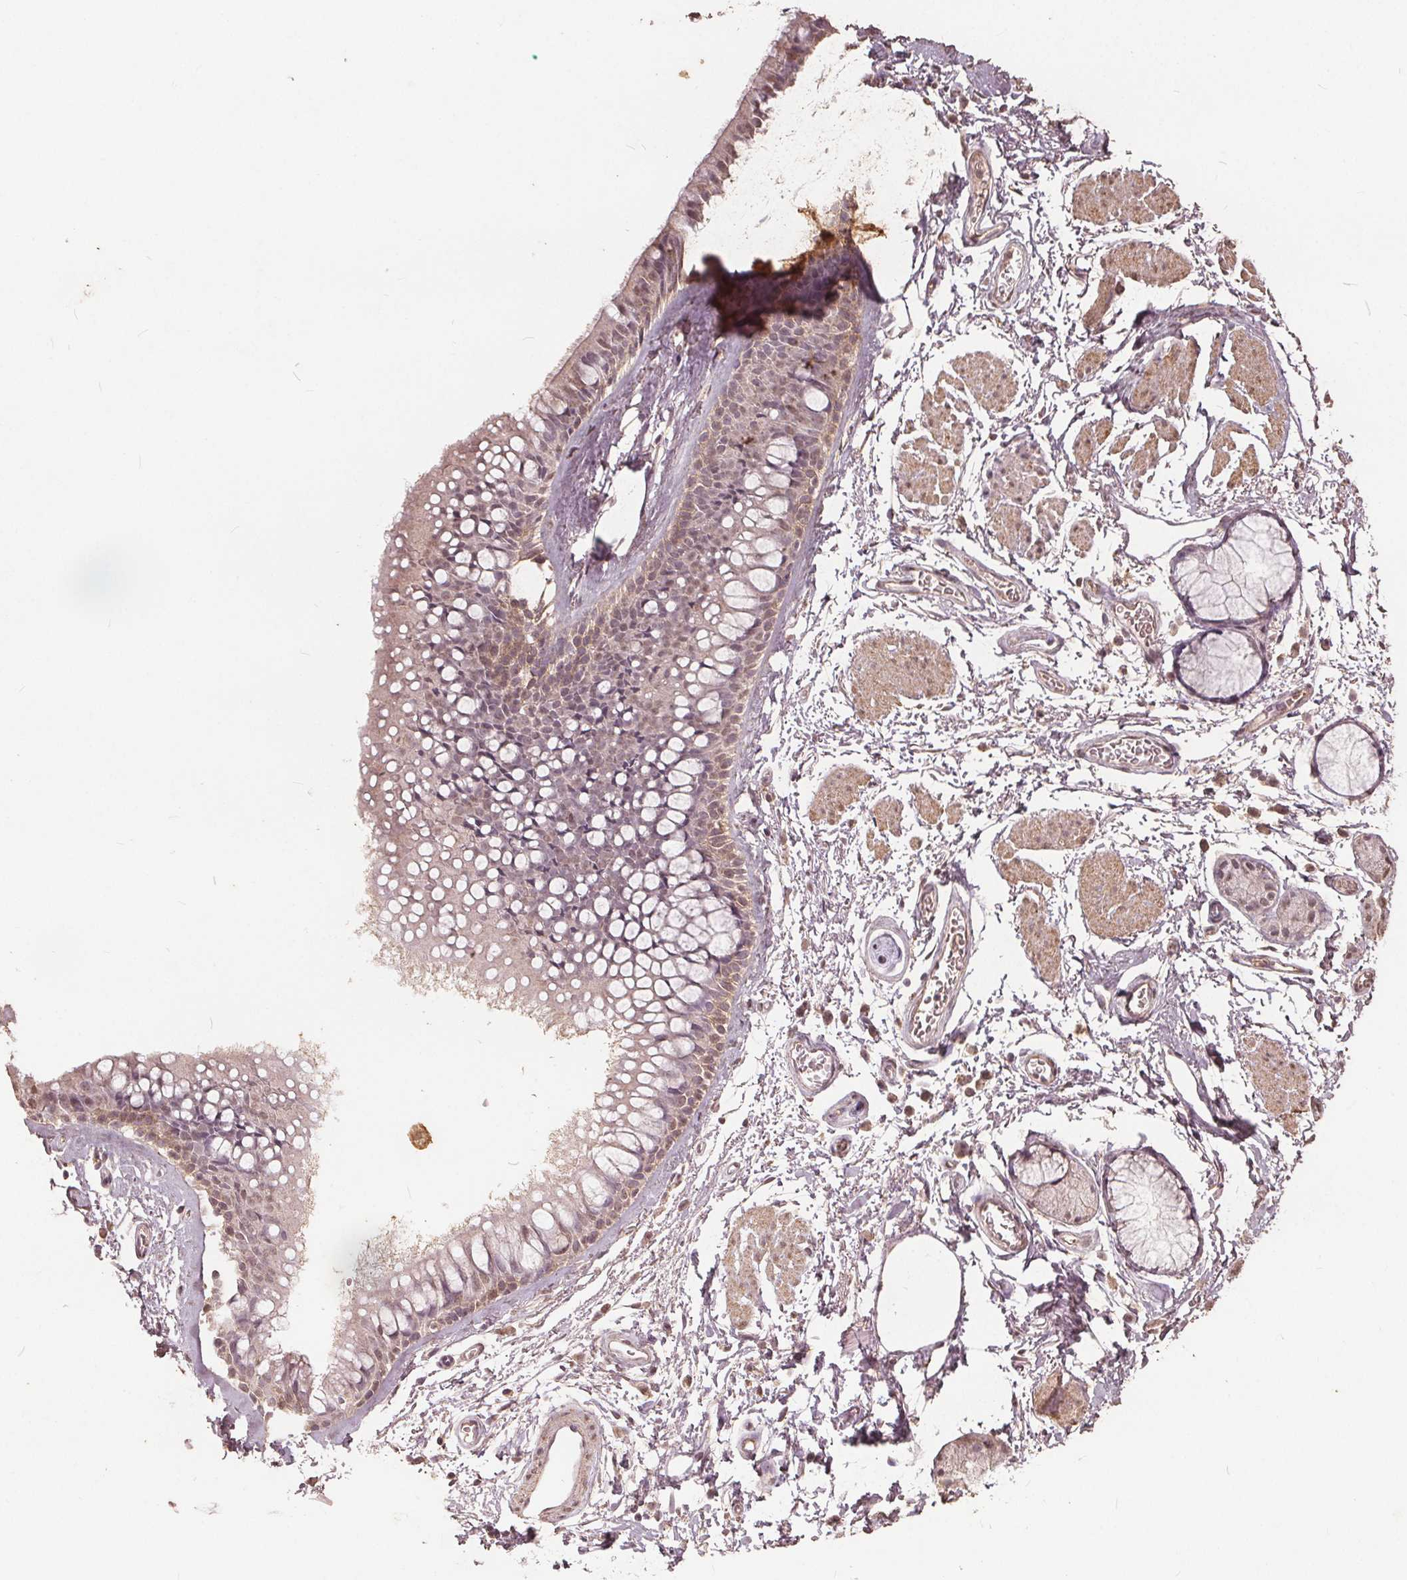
{"staining": {"intensity": "moderate", "quantity": "<25%", "location": "nuclear"}, "tissue": "adipose tissue", "cell_type": "Adipocytes", "image_type": "normal", "snomed": [{"axis": "morphology", "description": "Normal tissue, NOS"}, {"axis": "topography", "description": "Cartilage tissue"}, {"axis": "topography", "description": "Bronchus"}], "caption": "Approximately <25% of adipocytes in benign human adipose tissue show moderate nuclear protein staining as visualized by brown immunohistochemical staining.", "gene": "DSG3", "patient": {"sex": "female", "age": 79}}